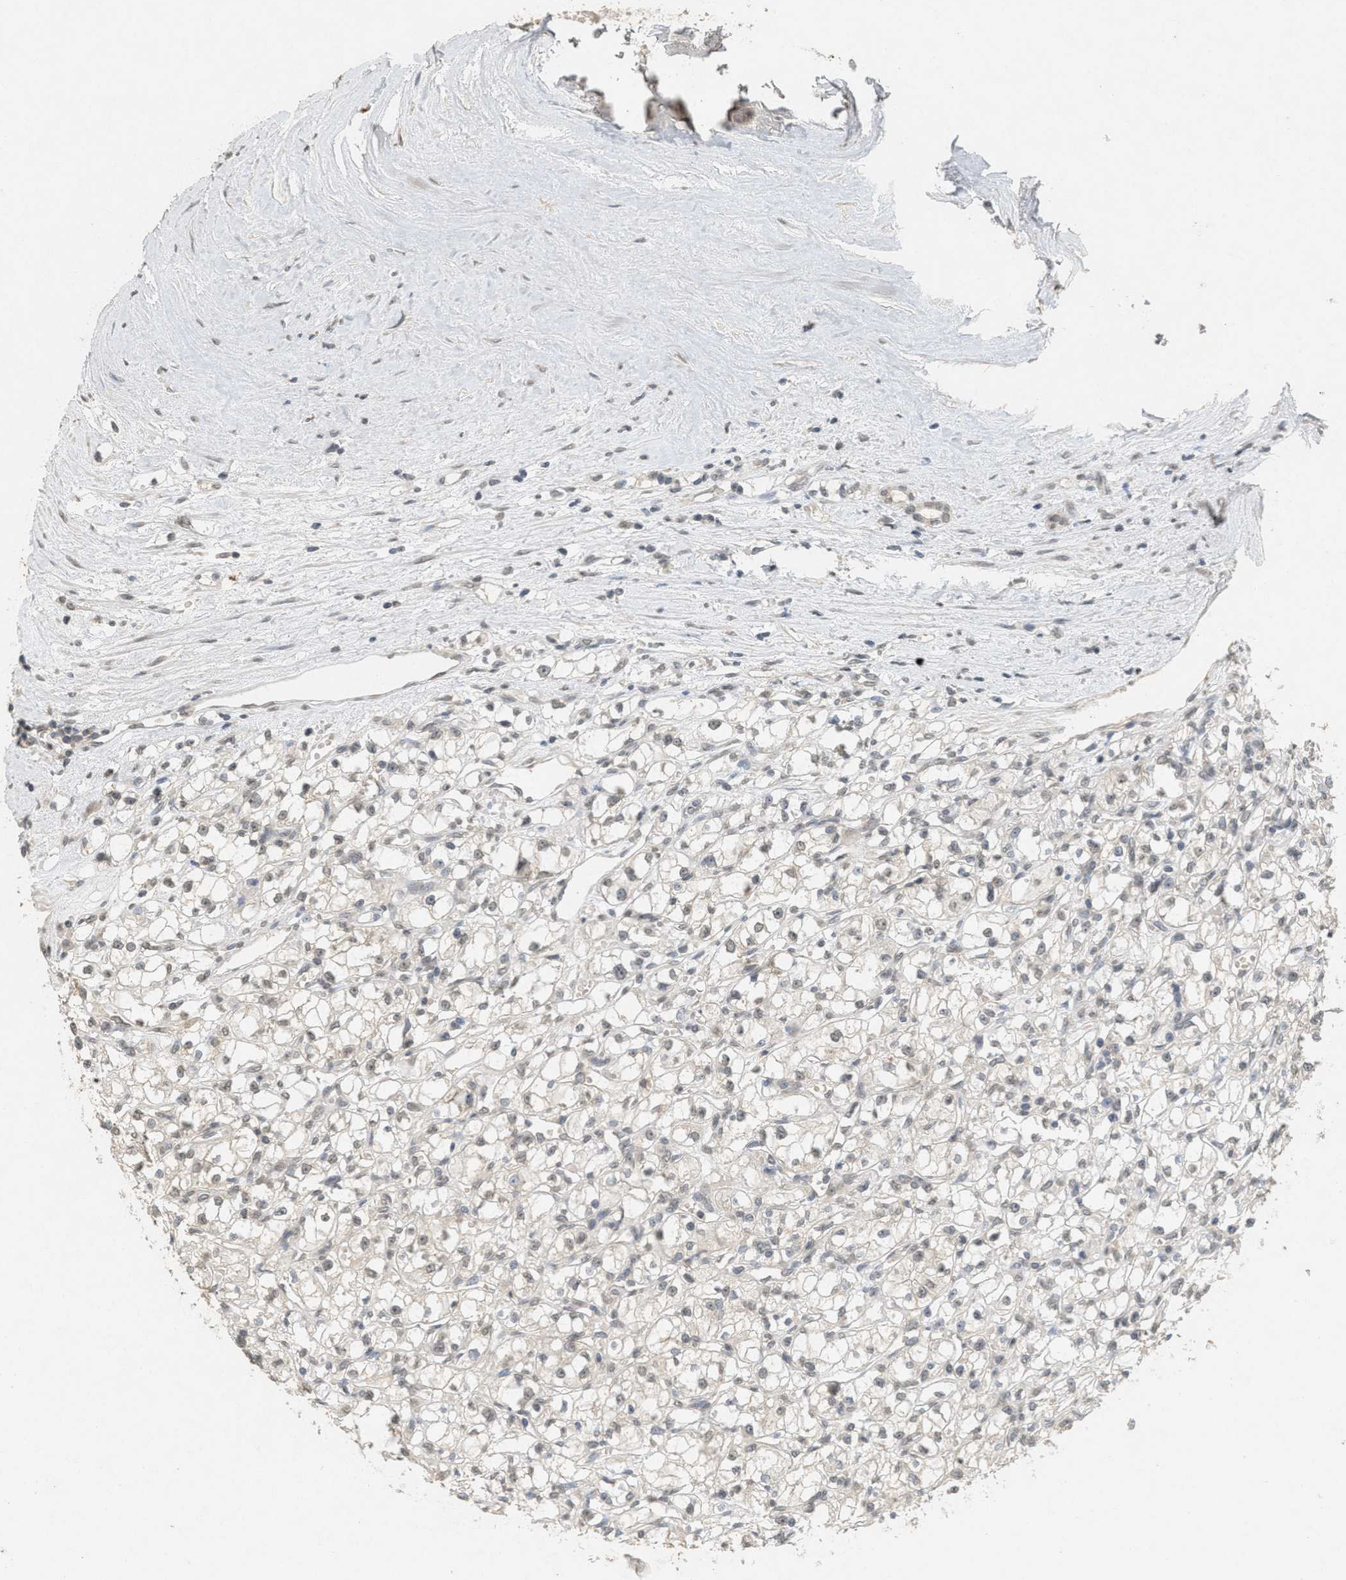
{"staining": {"intensity": "weak", "quantity": ">75%", "location": "nuclear"}, "tissue": "renal cancer", "cell_type": "Tumor cells", "image_type": "cancer", "snomed": [{"axis": "morphology", "description": "Adenocarcinoma, NOS"}, {"axis": "topography", "description": "Kidney"}], "caption": "Renal cancer stained for a protein exhibits weak nuclear positivity in tumor cells.", "gene": "ABHD6", "patient": {"sex": "male", "age": 56}}